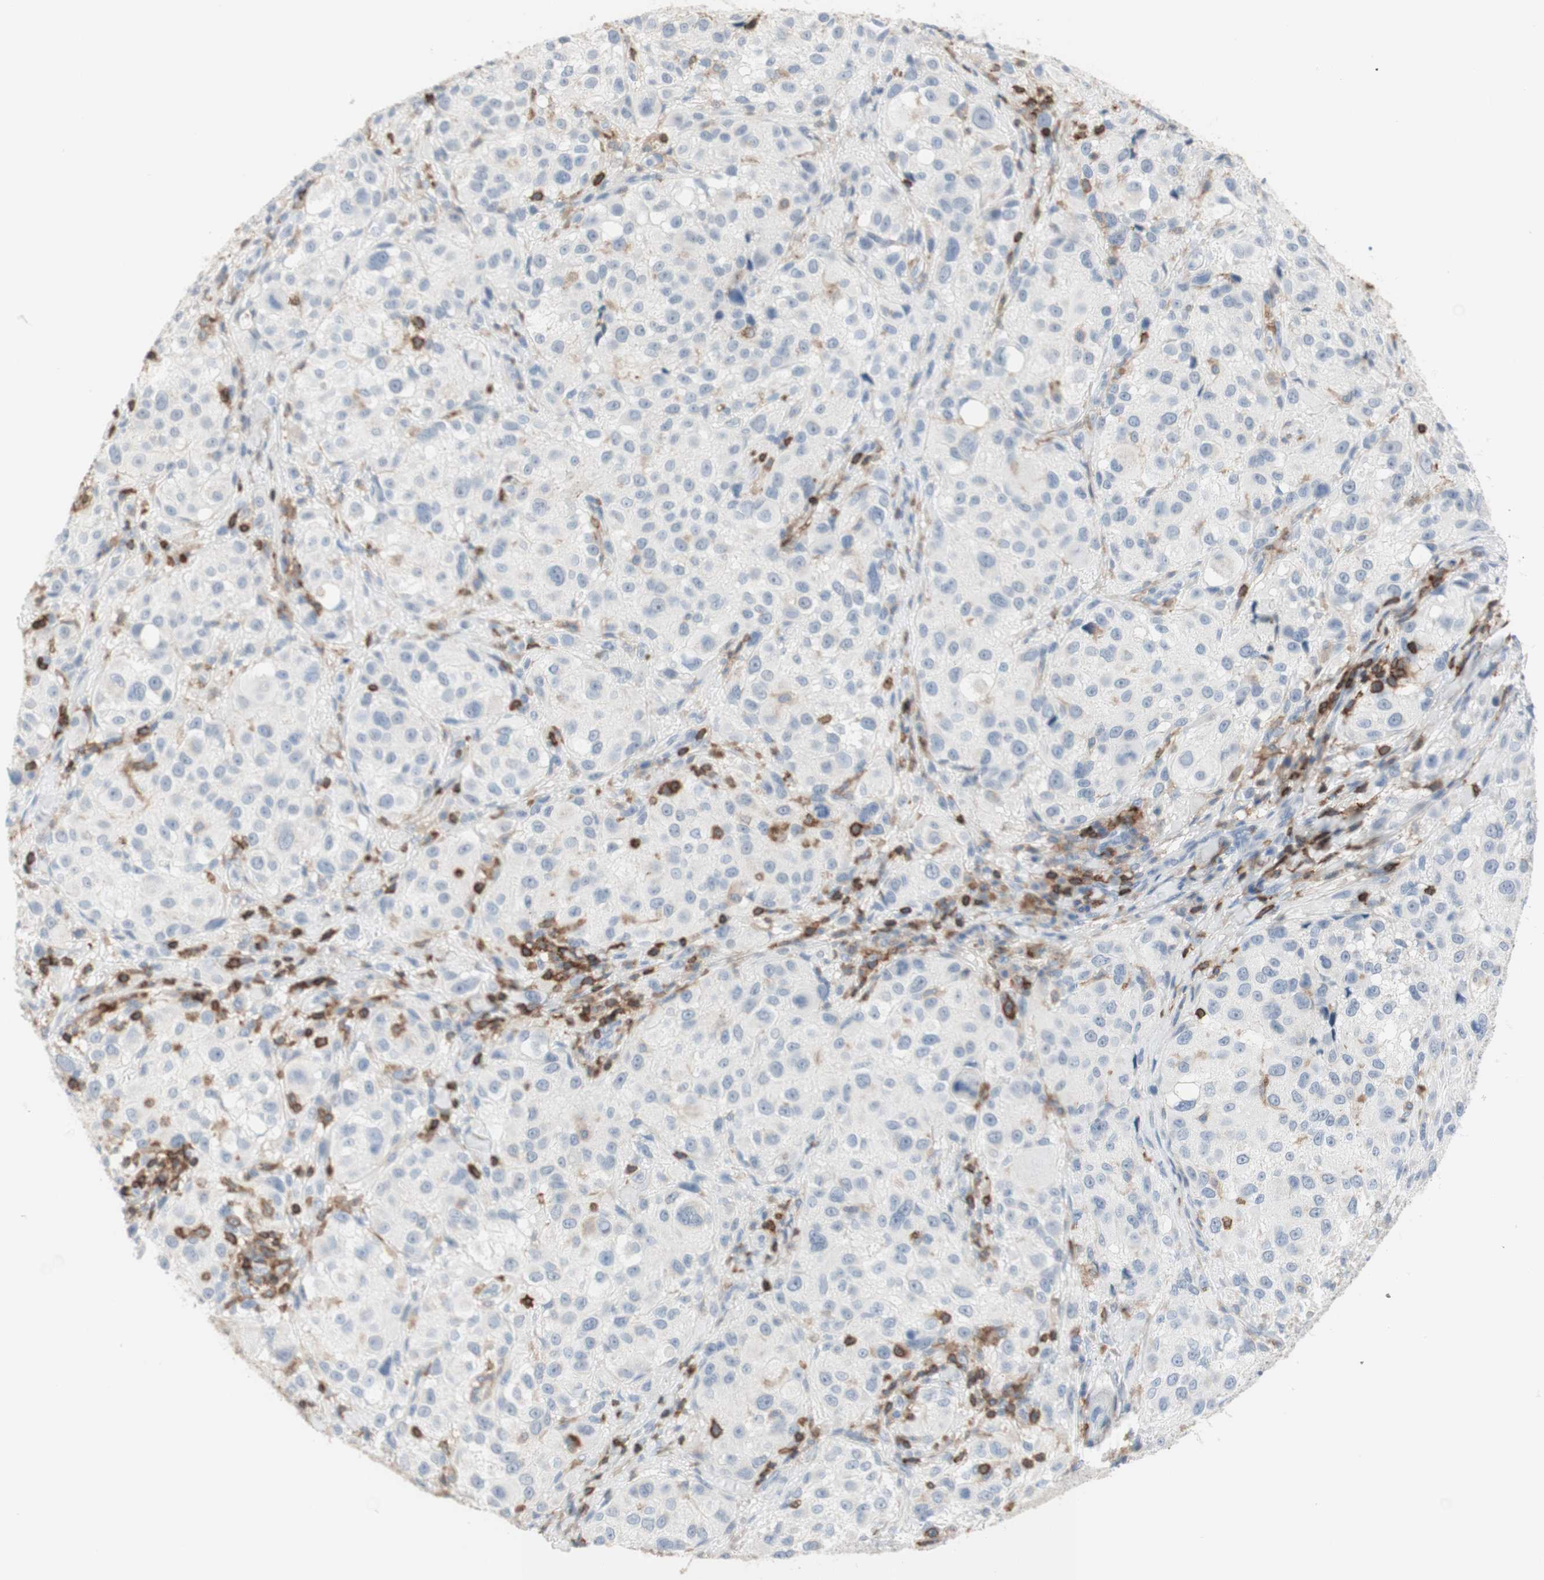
{"staining": {"intensity": "negative", "quantity": "none", "location": "none"}, "tissue": "melanoma", "cell_type": "Tumor cells", "image_type": "cancer", "snomed": [{"axis": "morphology", "description": "Necrosis, NOS"}, {"axis": "morphology", "description": "Malignant melanoma, NOS"}, {"axis": "topography", "description": "Skin"}], "caption": "A high-resolution micrograph shows immunohistochemistry (IHC) staining of melanoma, which displays no significant positivity in tumor cells.", "gene": "SPINK6", "patient": {"sex": "female", "age": 87}}